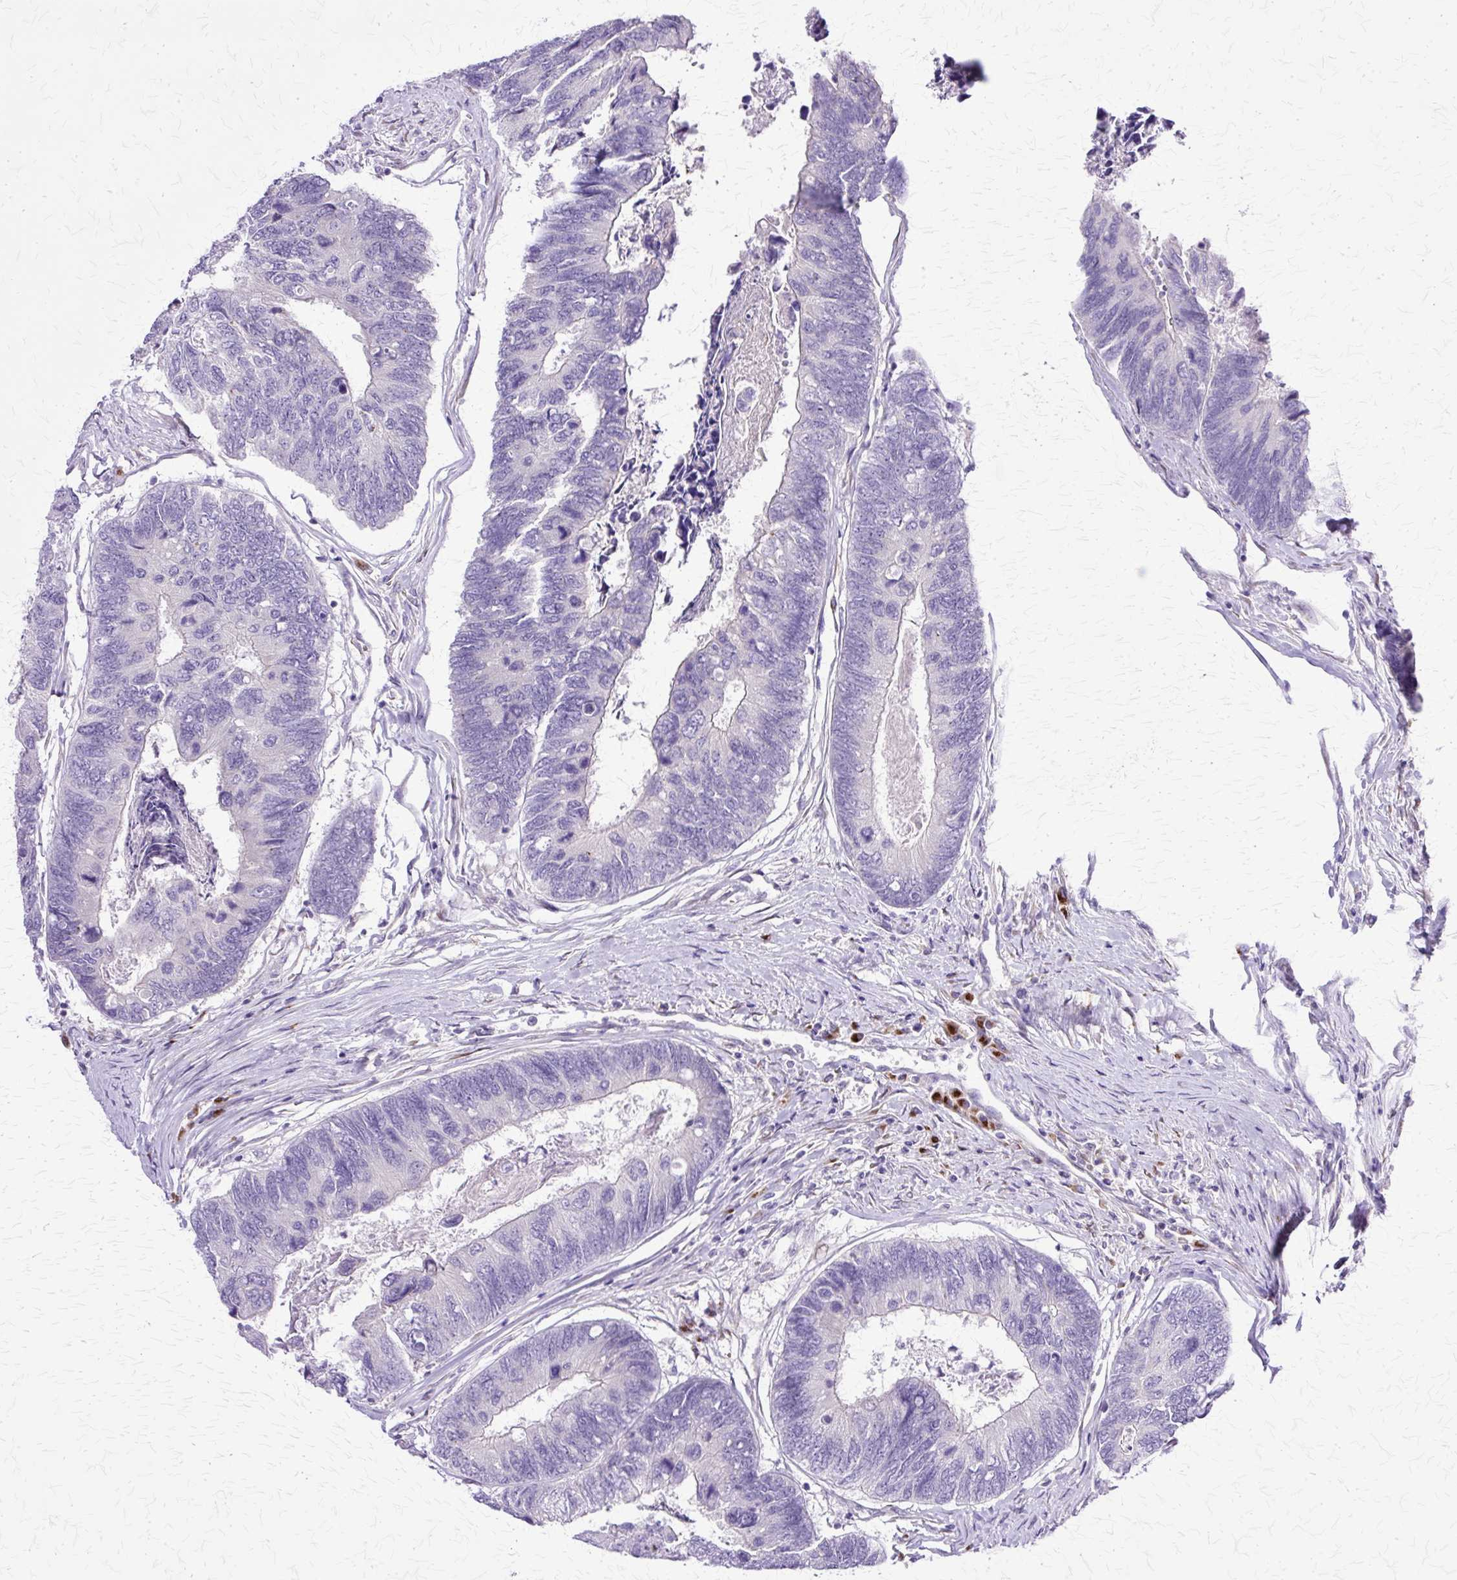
{"staining": {"intensity": "negative", "quantity": "none", "location": "none"}, "tissue": "colorectal cancer", "cell_type": "Tumor cells", "image_type": "cancer", "snomed": [{"axis": "morphology", "description": "Adenocarcinoma, NOS"}, {"axis": "topography", "description": "Colon"}], "caption": "DAB (3,3'-diaminobenzidine) immunohistochemical staining of human adenocarcinoma (colorectal) reveals no significant positivity in tumor cells.", "gene": "TBC1D3G", "patient": {"sex": "female", "age": 67}}